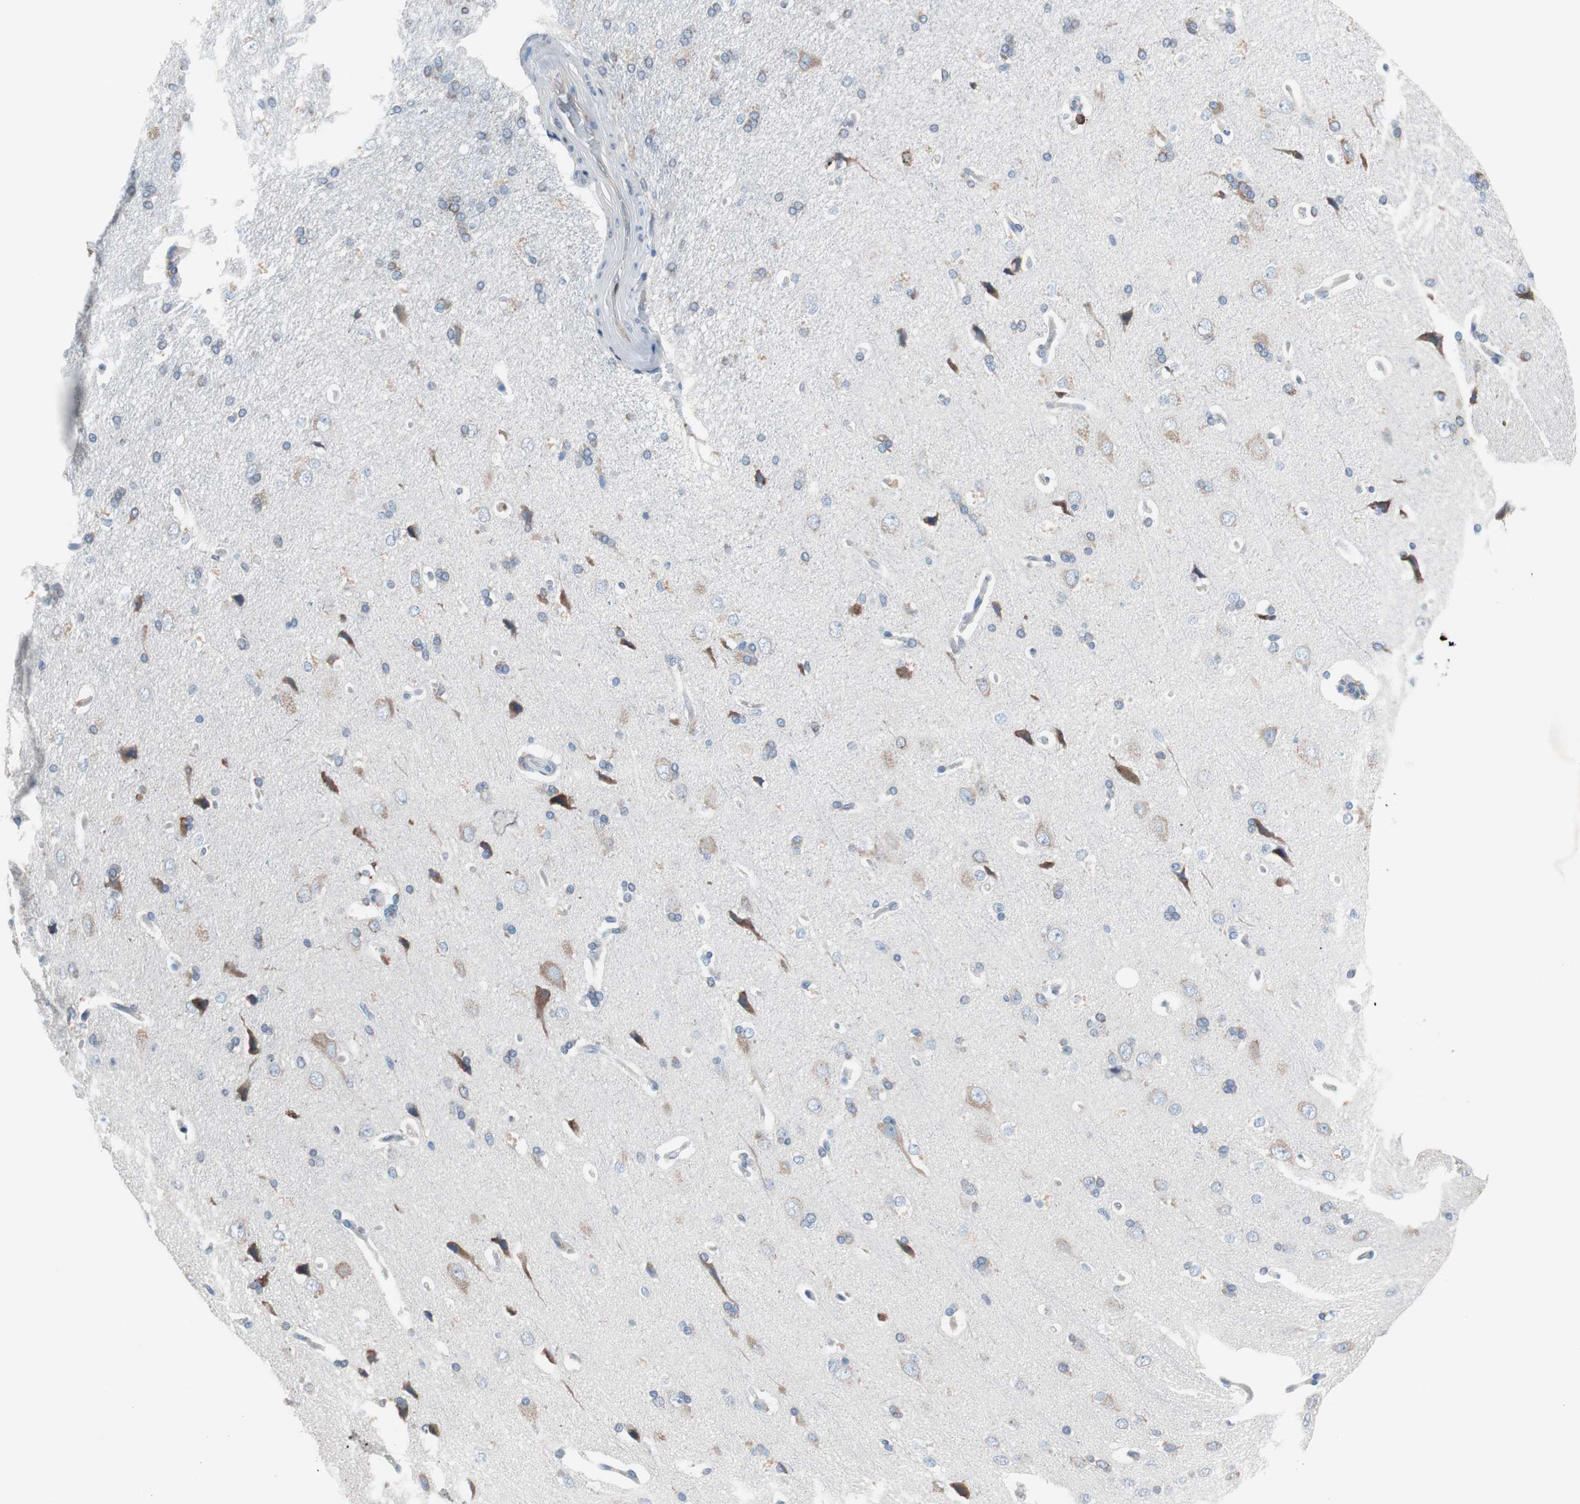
{"staining": {"intensity": "negative", "quantity": "none", "location": "none"}, "tissue": "cerebral cortex", "cell_type": "Endothelial cells", "image_type": "normal", "snomed": [{"axis": "morphology", "description": "Normal tissue, NOS"}, {"axis": "topography", "description": "Cerebral cortex"}], "caption": "This is an IHC photomicrograph of unremarkable human cerebral cortex. There is no staining in endothelial cells.", "gene": "SLC27A4", "patient": {"sex": "male", "age": 62}}